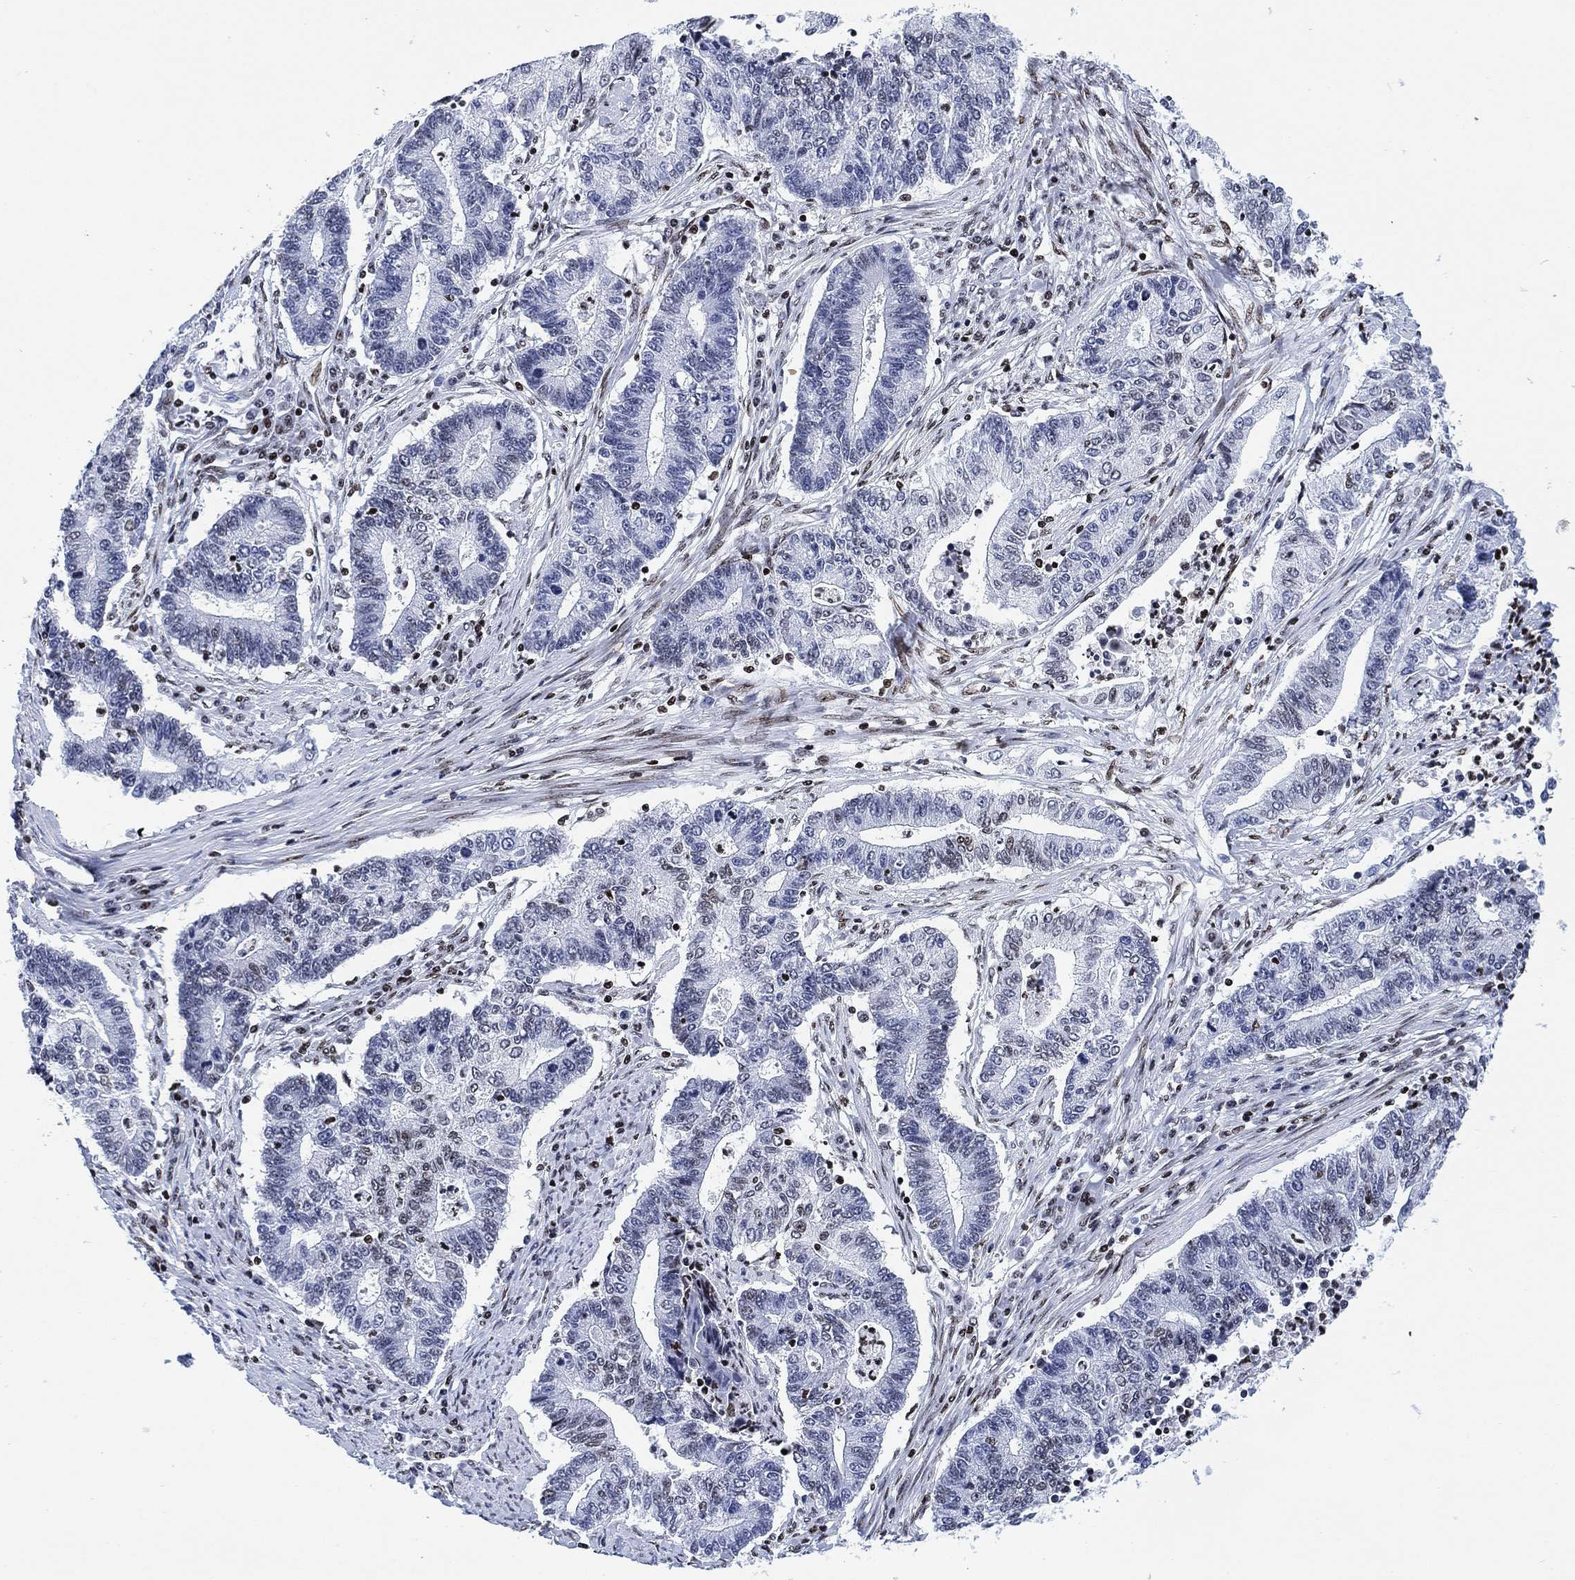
{"staining": {"intensity": "weak", "quantity": "<25%", "location": "nuclear"}, "tissue": "endometrial cancer", "cell_type": "Tumor cells", "image_type": "cancer", "snomed": [{"axis": "morphology", "description": "Adenocarcinoma, NOS"}, {"axis": "topography", "description": "Uterus"}, {"axis": "topography", "description": "Endometrium"}], "caption": "The image demonstrates no significant staining in tumor cells of endometrial adenocarcinoma.", "gene": "H1-10", "patient": {"sex": "female", "age": 54}}